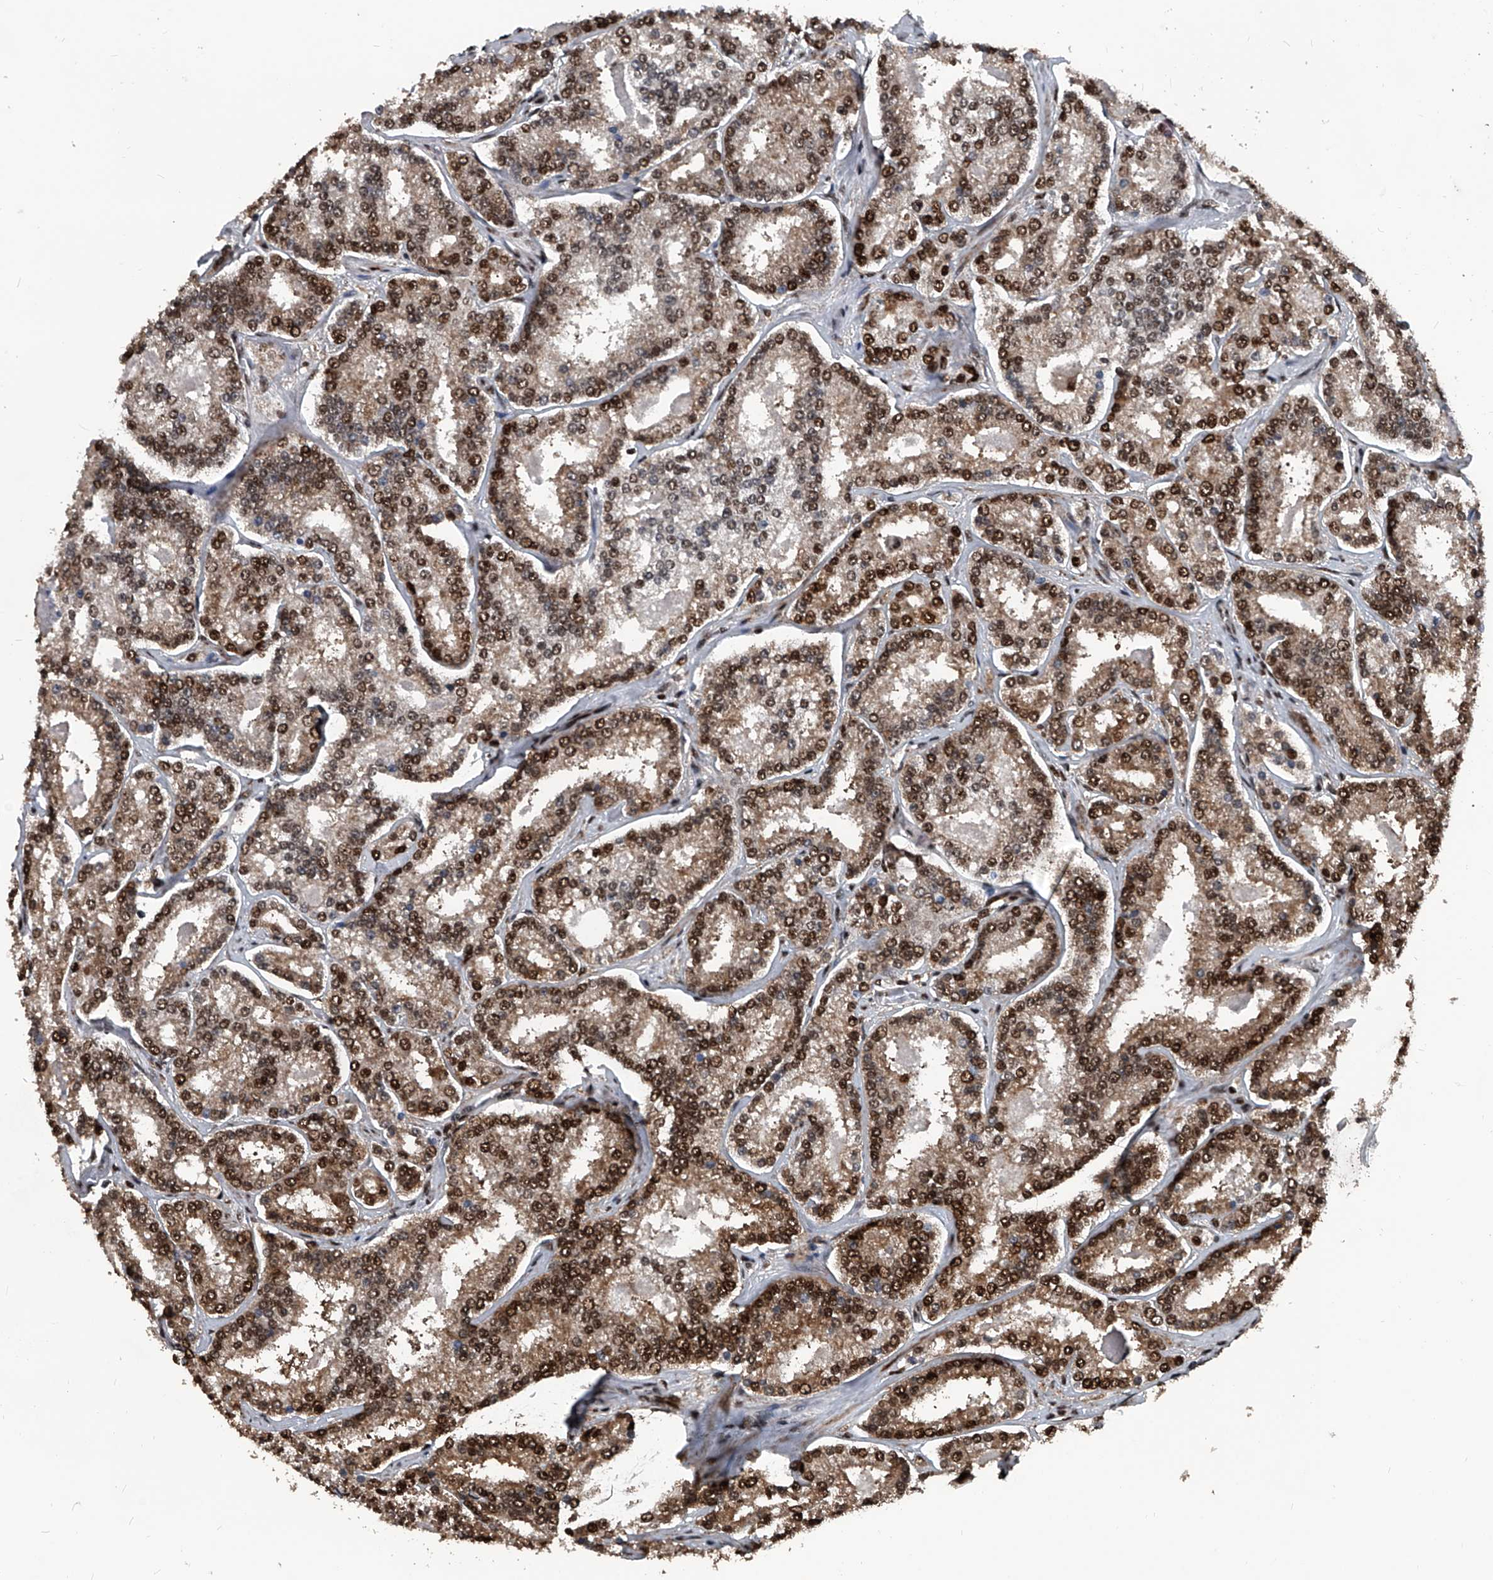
{"staining": {"intensity": "moderate", "quantity": ">75%", "location": "nuclear"}, "tissue": "prostate cancer", "cell_type": "Tumor cells", "image_type": "cancer", "snomed": [{"axis": "morphology", "description": "Normal tissue, NOS"}, {"axis": "morphology", "description": "Adenocarcinoma, High grade"}, {"axis": "topography", "description": "Prostate"}], "caption": "This is an image of immunohistochemistry (IHC) staining of prostate cancer (adenocarcinoma (high-grade)), which shows moderate expression in the nuclear of tumor cells.", "gene": "FKBP5", "patient": {"sex": "male", "age": 83}}